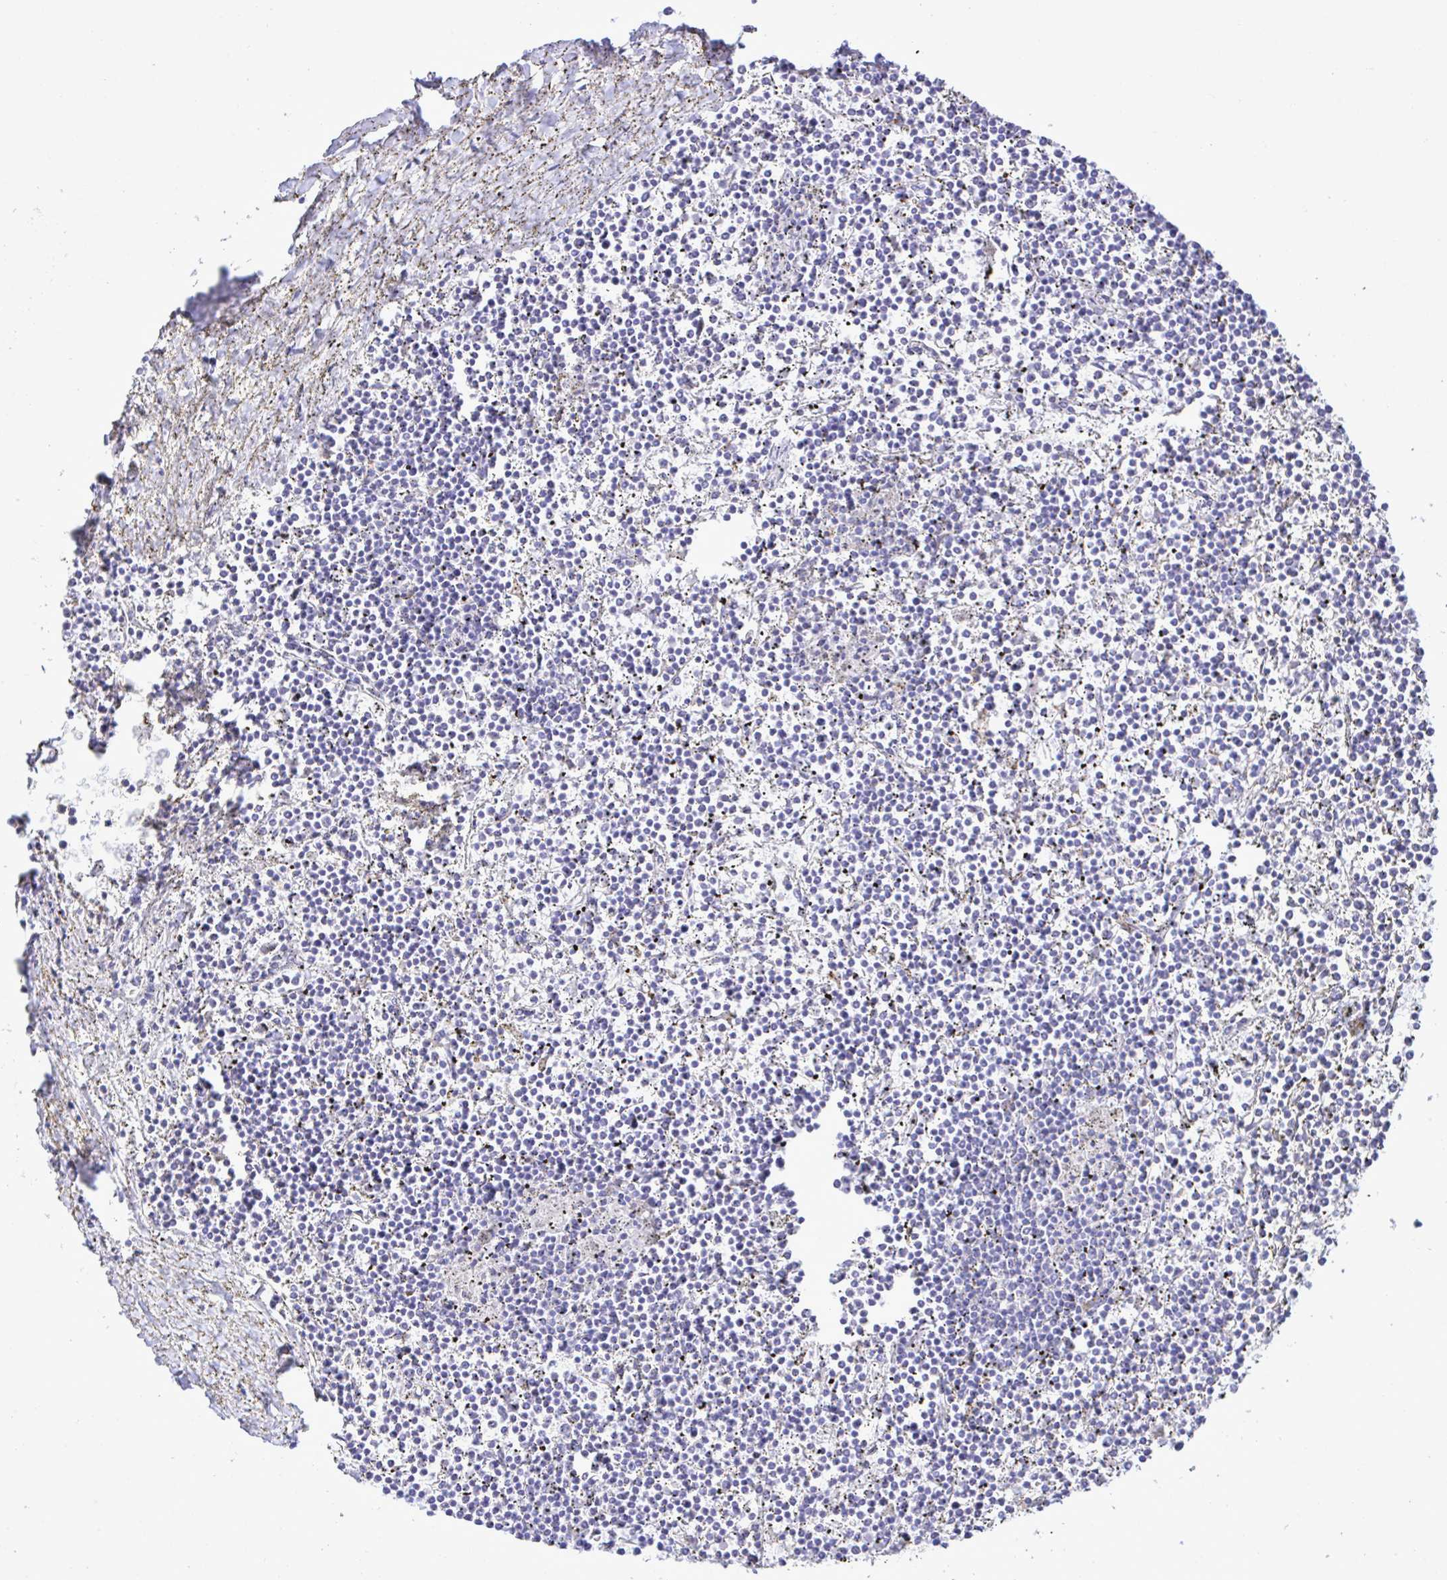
{"staining": {"intensity": "negative", "quantity": "none", "location": "none"}, "tissue": "lymphoma", "cell_type": "Tumor cells", "image_type": "cancer", "snomed": [{"axis": "morphology", "description": "Malignant lymphoma, non-Hodgkin's type, Low grade"}, {"axis": "topography", "description": "Spleen"}], "caption": "Low-grade malignant lymphoma, non-Hodgkin's type was stained to show a protein in brown. There is no significant positivity in tumor cells. (DAB (3,3'-diaminobenzidine) immunohistochemistry, high magnification).", "gene": "SELENOV", "patient": {"sex": "female", "age": 19}}